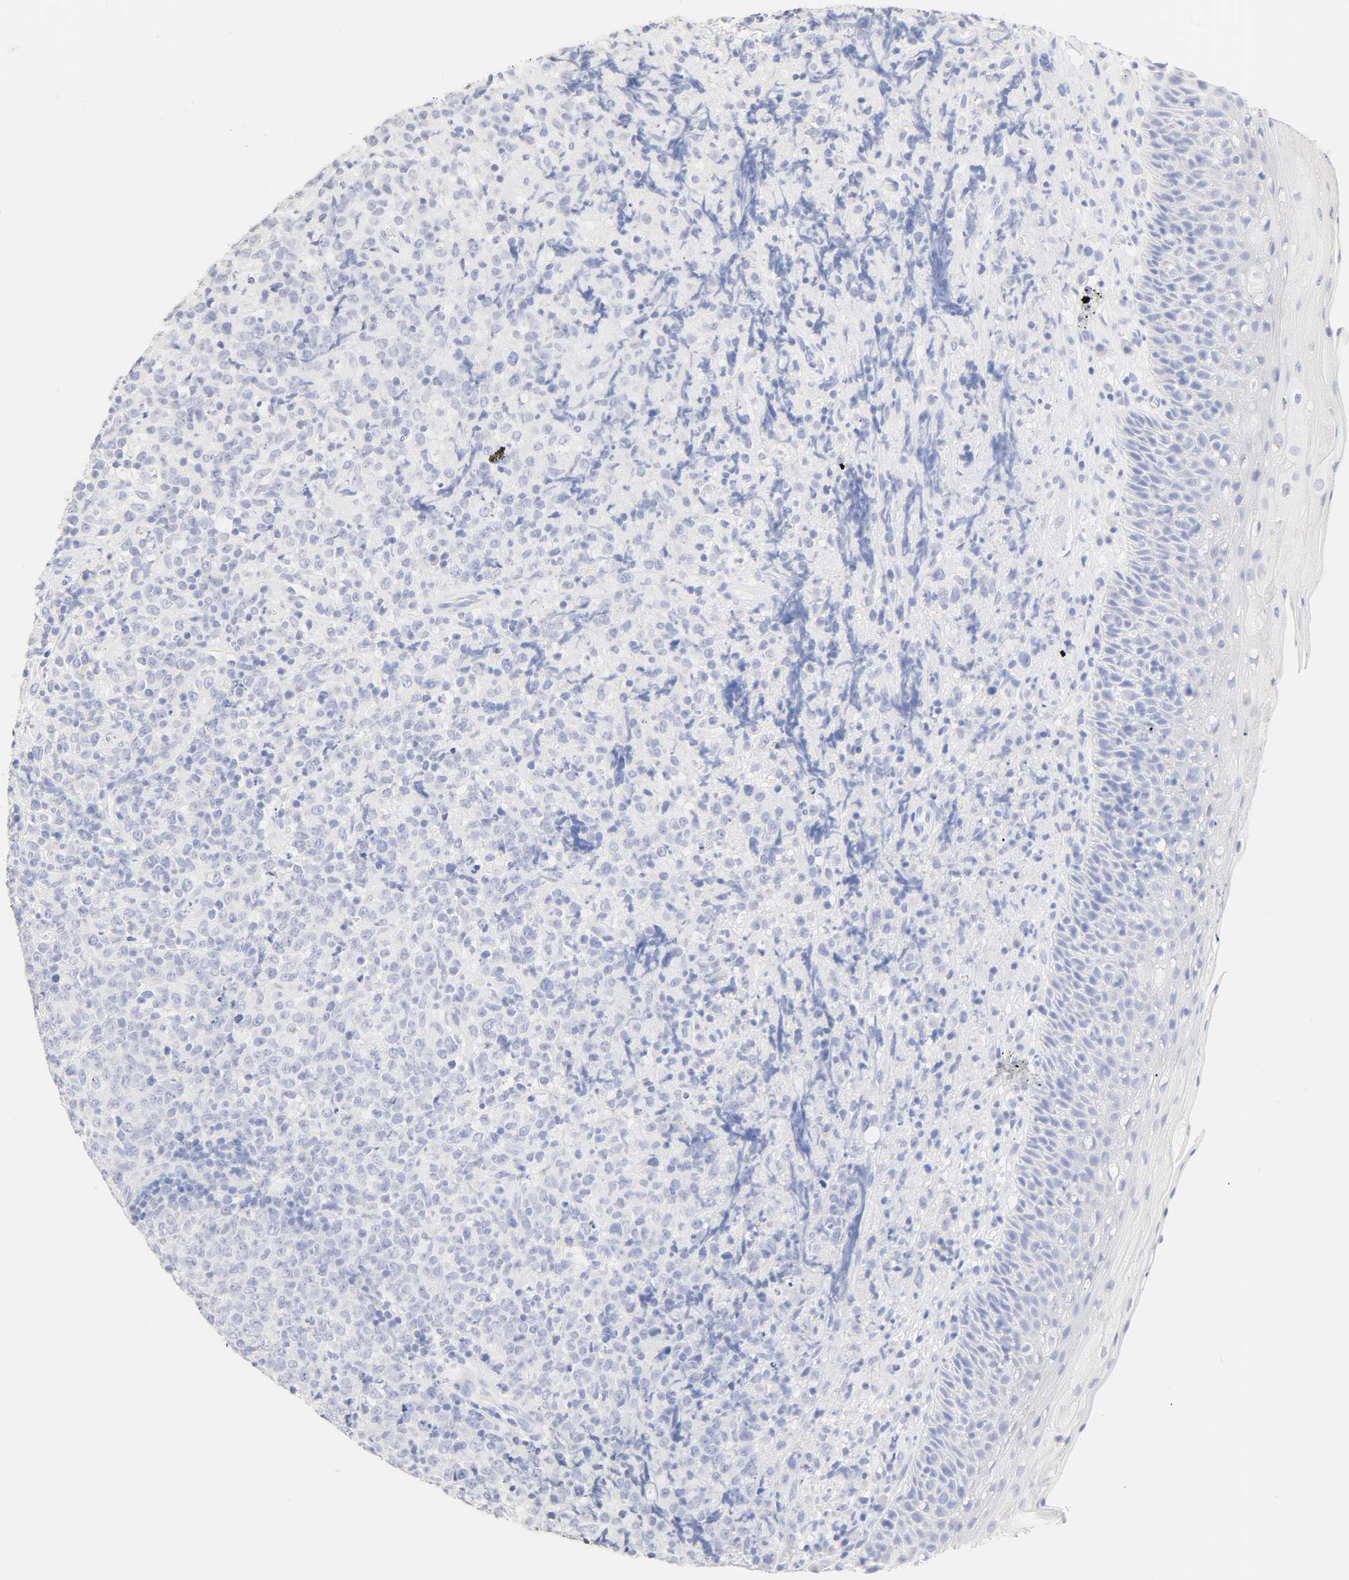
{"staining": {"intensity": "negative", "quantity": "none", "location": "none"}, "tissue": "lymphoma", "cell_type": "Tumor cells", "image_type": "cancer", "snomed": [{"axis": "morphology", "description": "Malignant lymphoma, non-Hodgkin's type, High grade"}, {"axis": "topography", "description": "Tonsil"}], "caption": "The immunohistochemistry micrograph has no significant expression in tumor cells of lymphoma tissue. (DAB (3,3'-diaminobenzidine) immunohistochemistry visualized using brightfield microscopy, high magnification).", "gene": "SLCO1B3", "patient": {"sex": "female", "age": 36}}